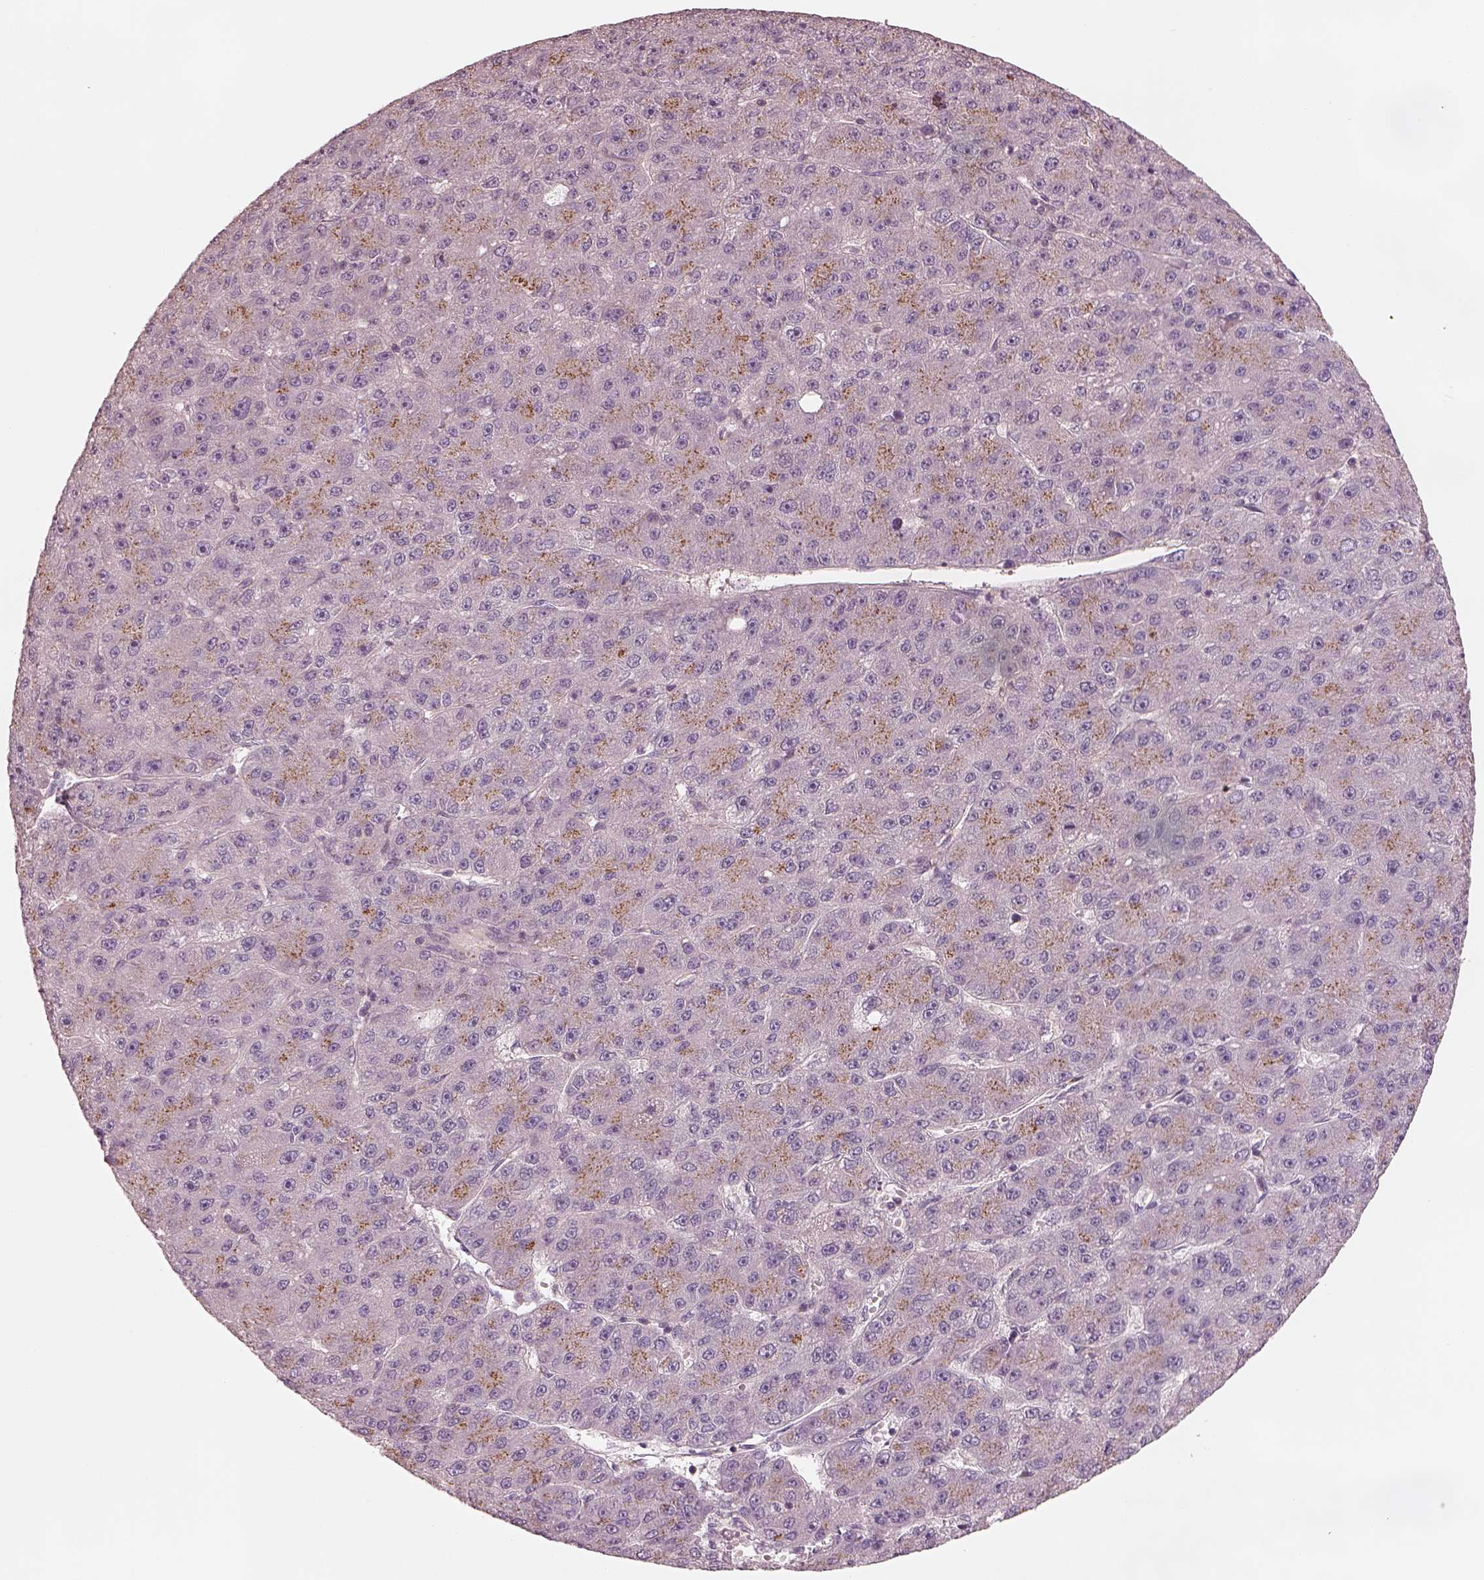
{"staining": {"intensity": "moderate", "quantity": ">75%", "location": "cytoplasmic/membranous"}, "tissue": "liver cancer", "cell_type": "Tumor cells", "image_type": "cancer", "snomed": [{"axis": "morphology", "description": "Carcinoma, Hepatocellular, NOS"}, {"axis": "topography", "description": "Liver"}], "caption": "Immunohistochemistry micrograph of neoplastic tissue: human hepatocellular carcinoma (liver) stained using immunohistochemistry demonstrates medium levels of moderate protein expression localized specifically in the cytoplasmic/membranous of tumor cells, appearing as a cytoplasmic/membranous brown color.", "gene": "SDCBP2", "patient": {"sex": "male", "age": 67}}